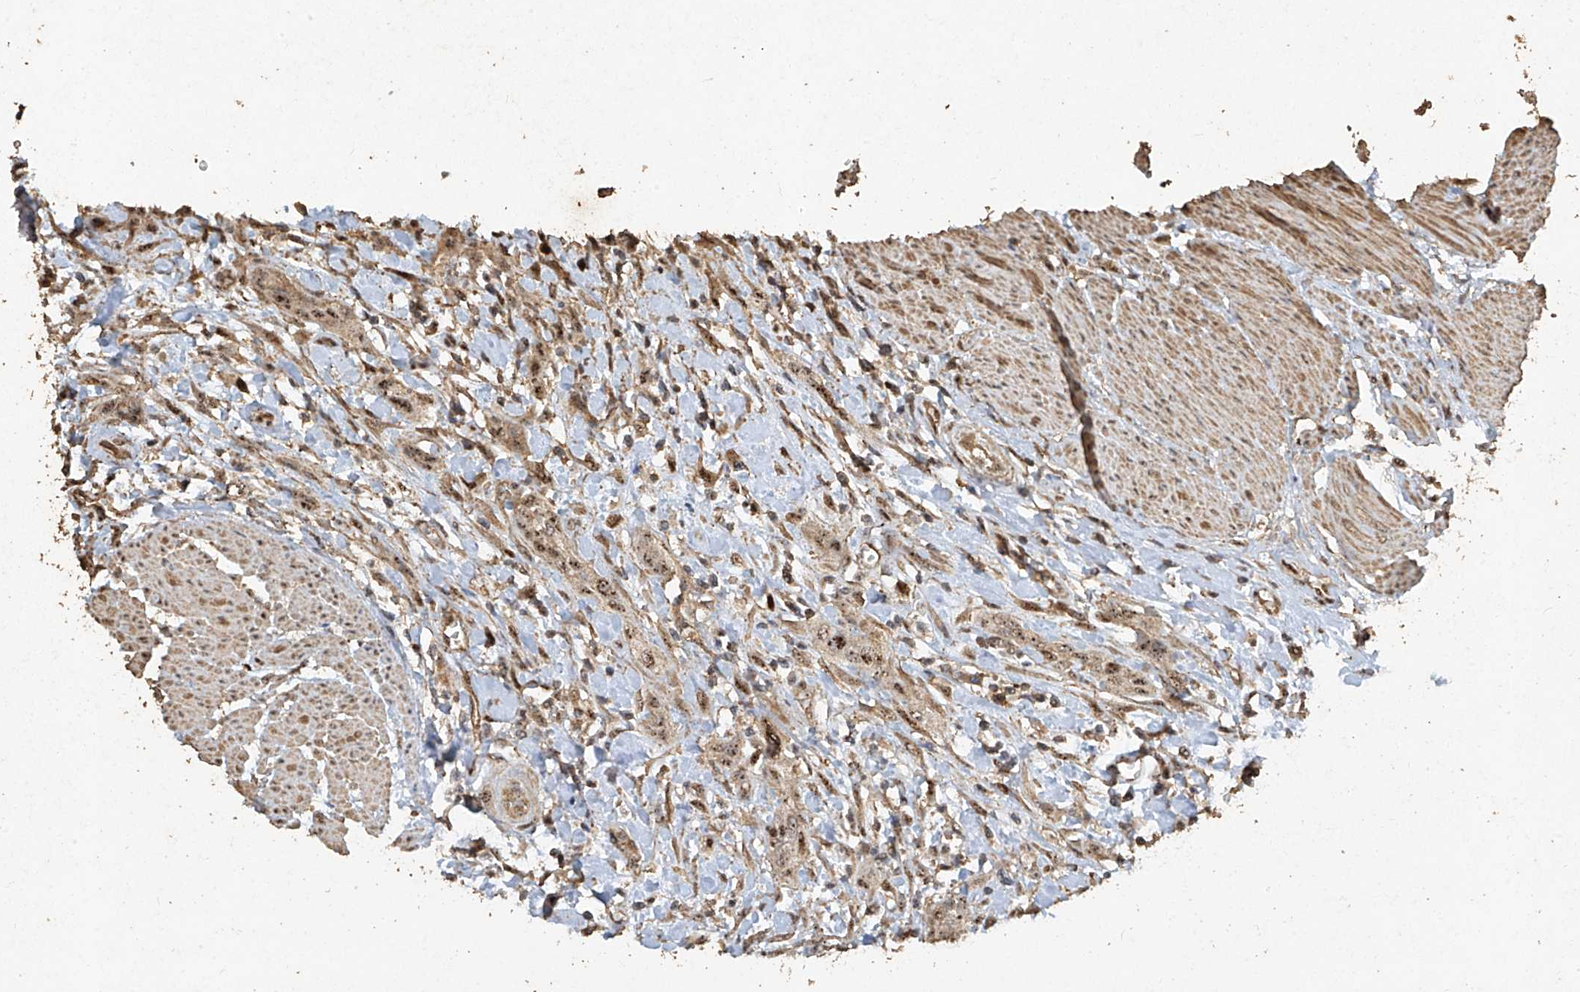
{"staining": {"intensity": "moderate", "quantity": ">75%", "location": "cytoplasmic/membranous,nuclear"}, "tissue": "urothelial cancer", "cell_type": "Tumor cells", "image_type": "cancer", "snomed": [{"axis": "morphology", "description": "Urothelial carcinoma, High grade"}, {"axis": "topography", "description": "Urinary bladder"}], "caption": "DAB immunohistochemical staining of human urothelial cancer demonstrates moderate cytoplasmic/membranous and nuclear protein staining in about >75% of tumor cells.", "gene": "ERBB3", "patient": {"sex": "male", "age": 35}}